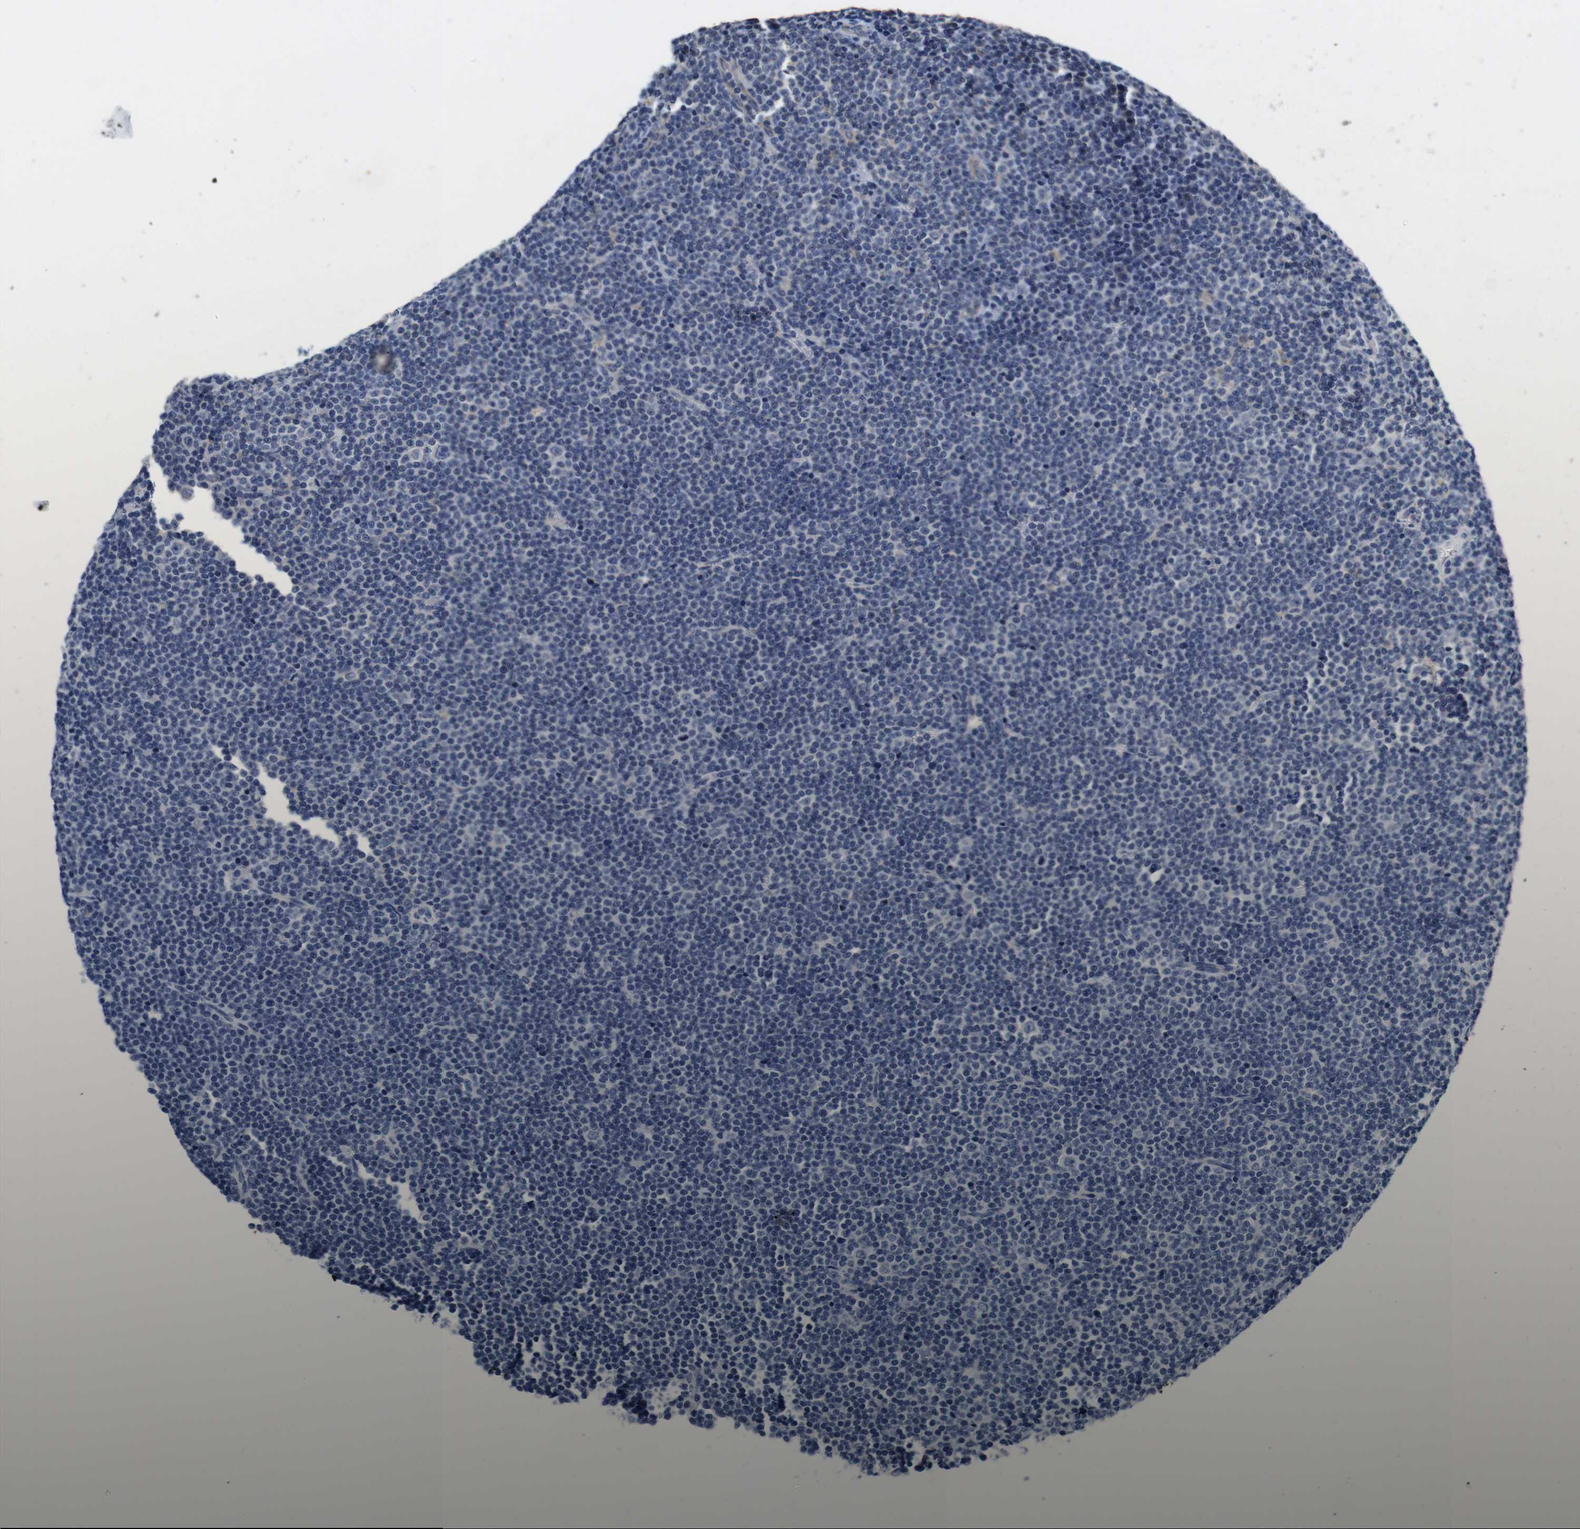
{"staining": {"intensity": "negative", "quantity": "none", "location": "none"}, "tissue": "lymphoma", "cell_type": "Tumor cells", "image_type": "cancer", "snomed": [{"axis": "morphology", "description": "Malignant lymphoma, non-Hodgkin's type, Low grade"}, {"axis": "topography", "description": "Lymph node"}], "caption": "Immunohistochemistry (IHC) of human low-grade malignant lymphoma, non-Hodgkin's type shows no positivity in tumor cells. (Stains: DAB immunohistochemistry (IHC) with hematoxylin counter stain, Microscopy: brightfield microscopy at high magnification).", "gene": "MARCHF7", "patient": {"sex": "female", "age": 67}}